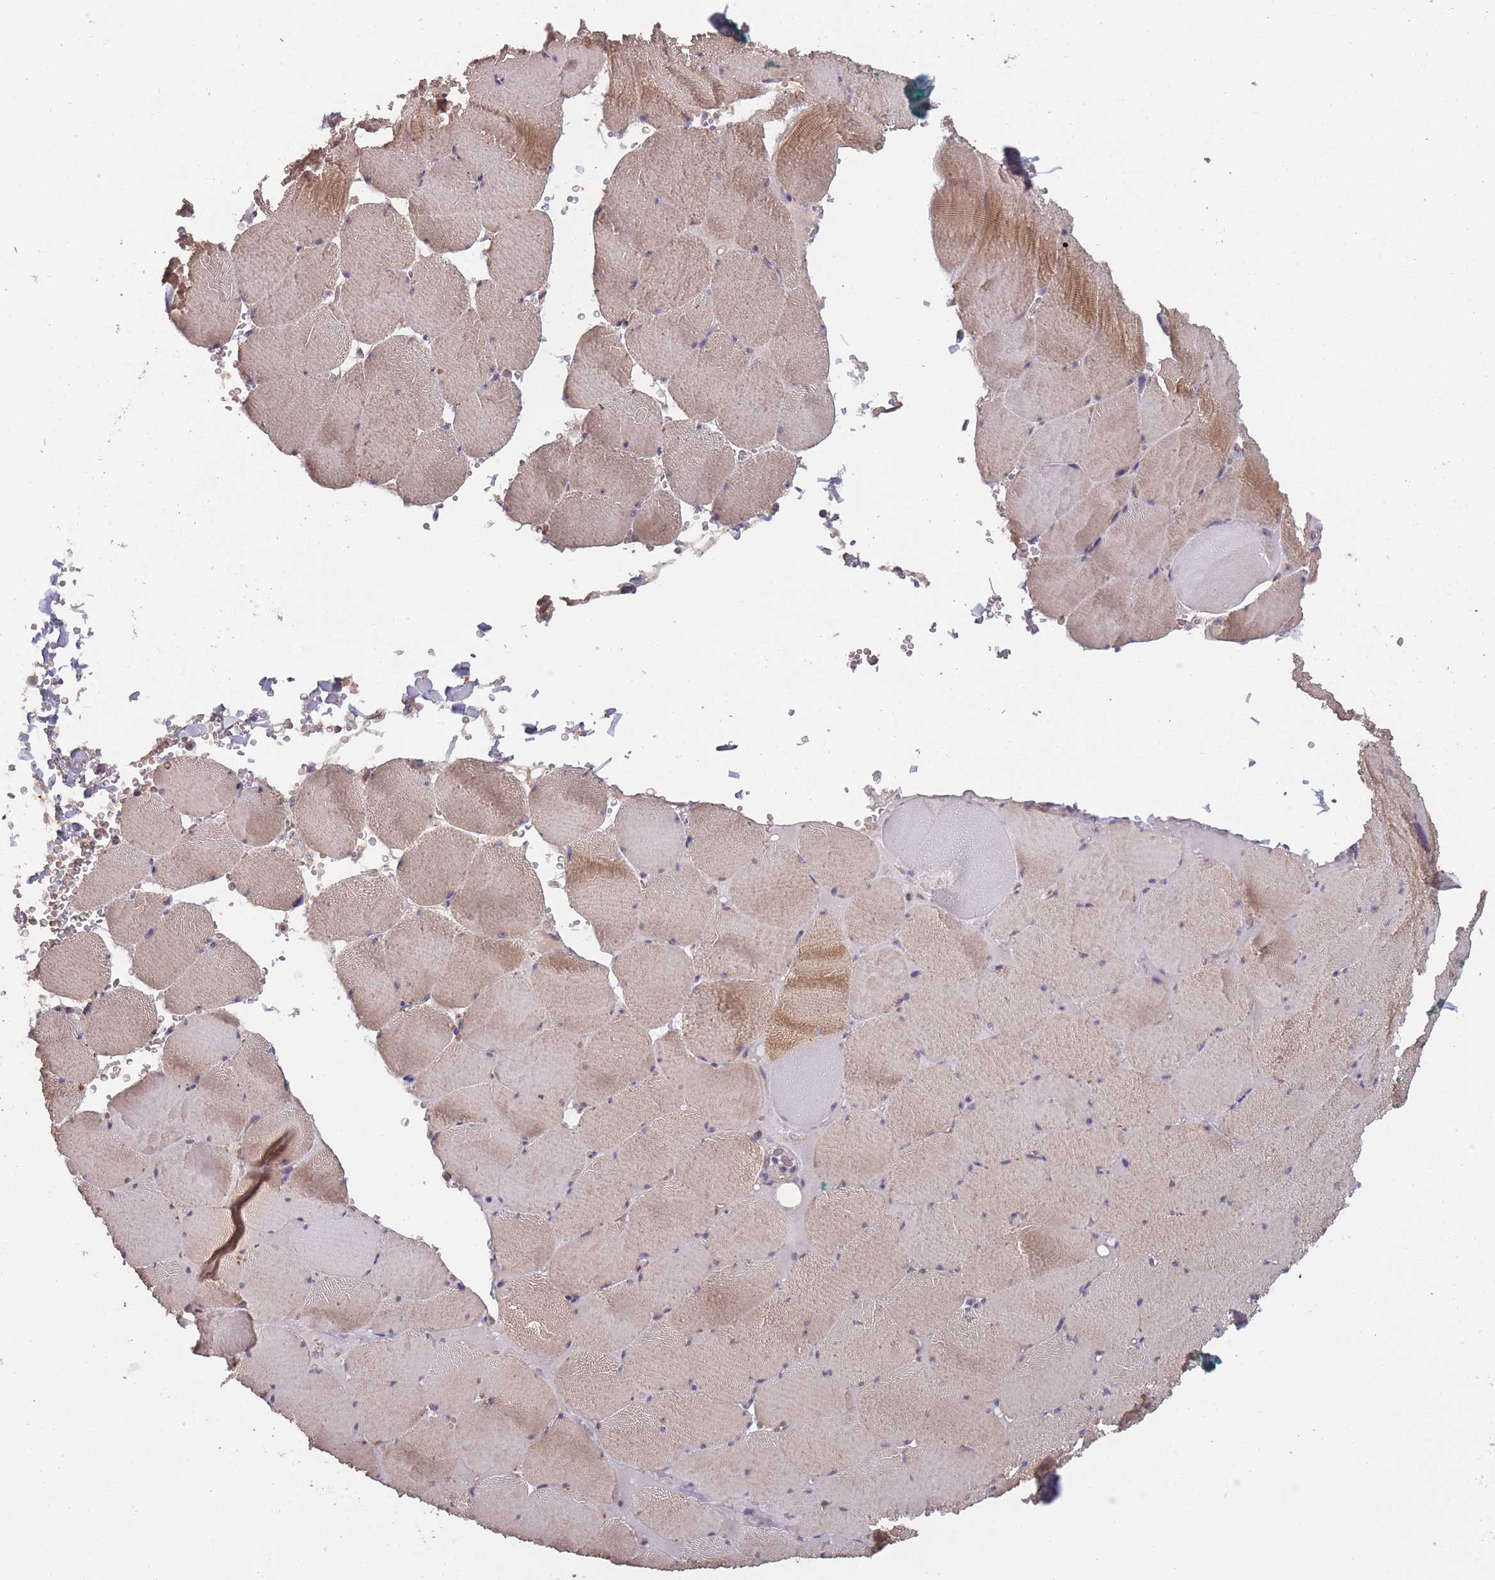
{"staining": {"intensity": "weak", "quantity": "25%-75%", "location": "cytoplasmic/membranous"}, "tissue": "skeletal muscle", "cell_type": "Myocytes", "image_type": "normal", "snomed": [{"axis": "morphology", "description": "Normal tissue, NOS"}, {"axis": "topography", "description": "Skeletal muscle"}, {"axis": "topography", "description": "Head-Neck"}], "caption": "Skeletal muscle stained with a brown dye demonstrates weak cytoplasmic/membranous positive staining in about 25%-75% of myocytes.", "gene": "KIAA1755", "patient": {"sex": "male", "age": 66}}